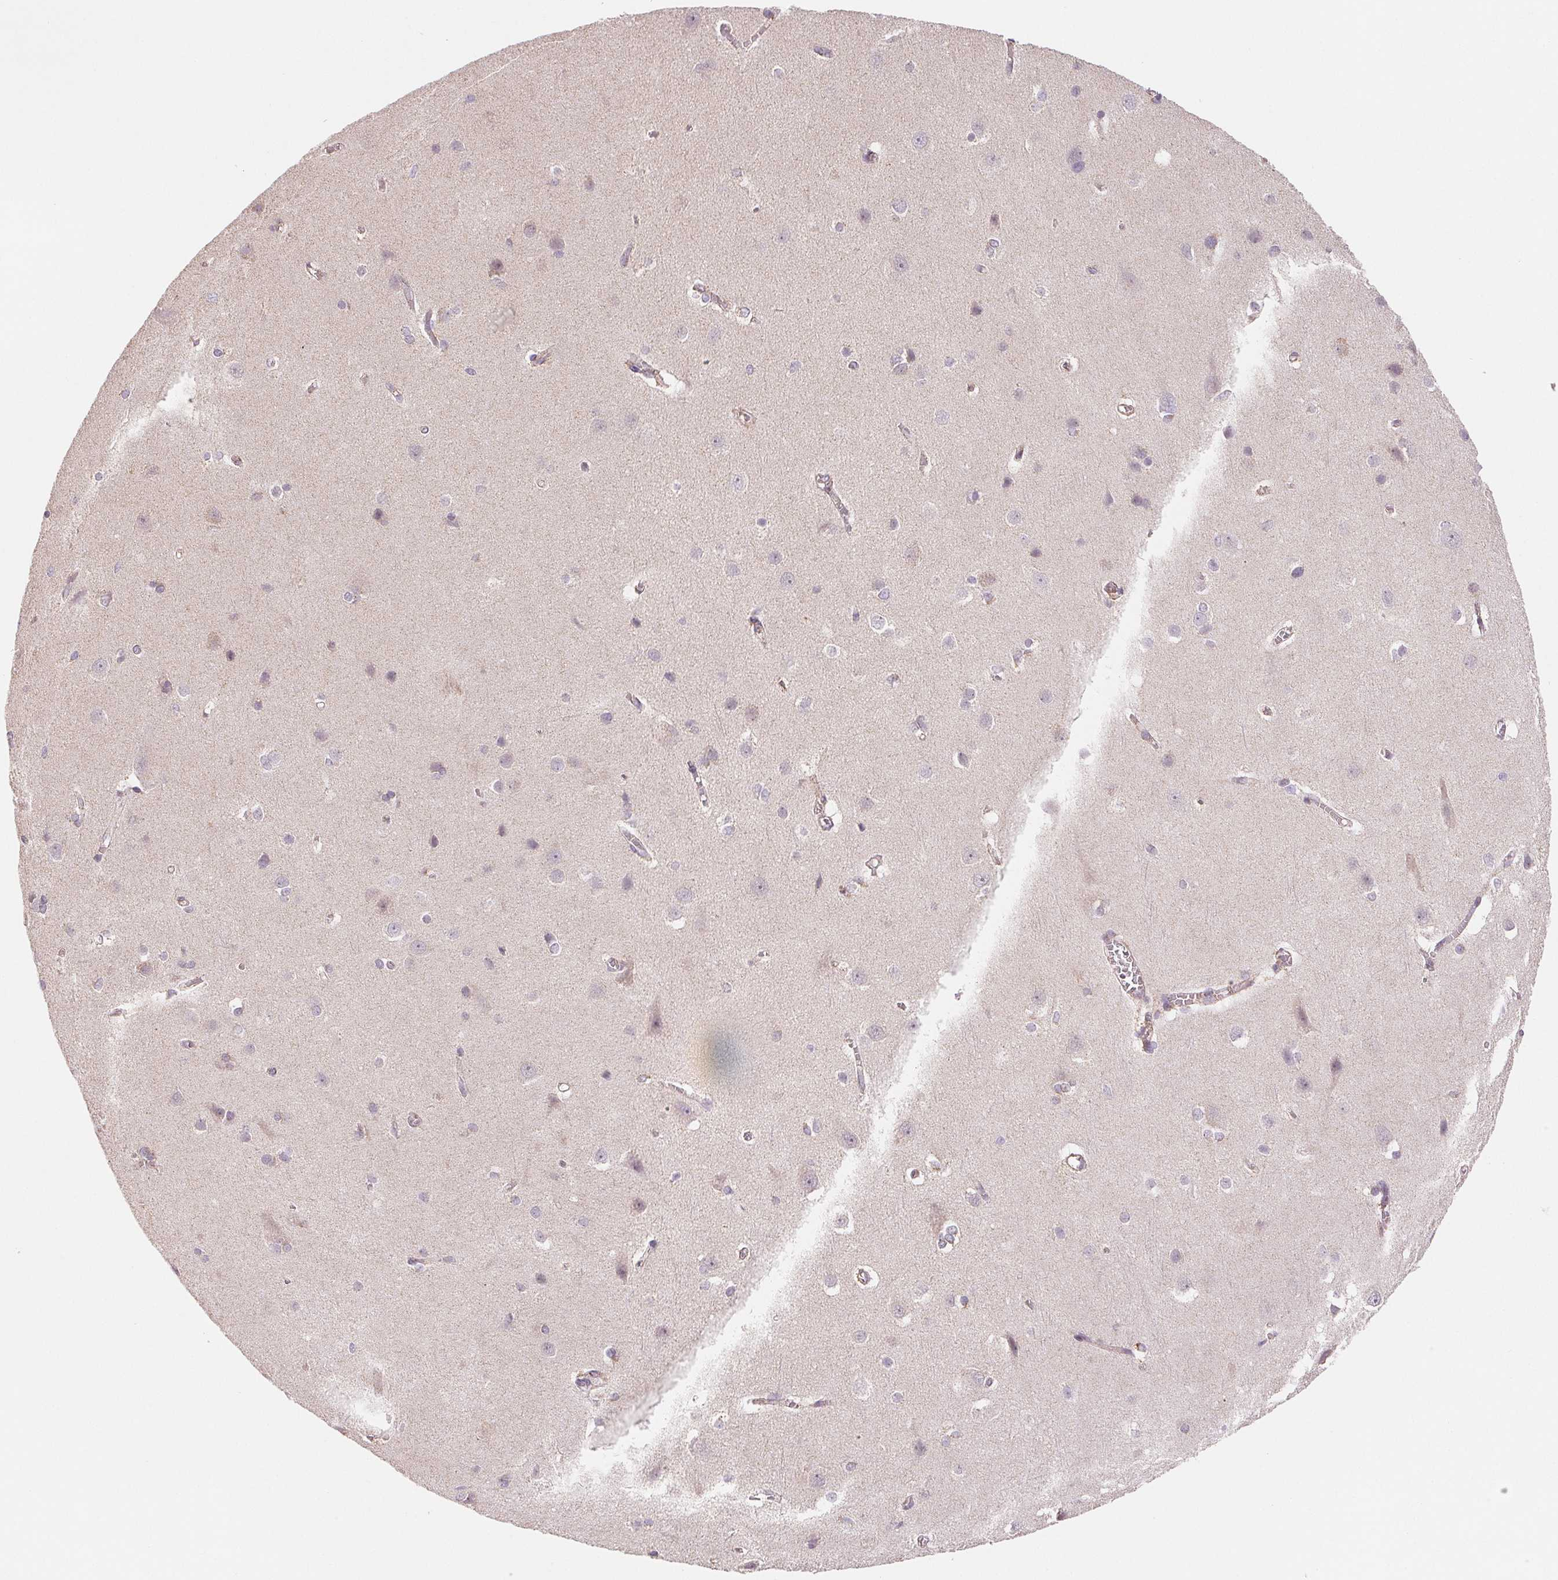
{"staining": {"intensity": "negative", "quantity": "none", "location": "none"}, "tissue": "cerebral cortex", "cell_type": "Endothelial cells", "image_type": "normal", "snomed": [{"axis": "morphology", "description": "Normal tissue, NOS"}, {"axis": "topography", "description": "Cerebral cortex"}], "caption": "This histopathology image is of benign cerebral cortex stained with IHC to label a protein in brown with the nuclei are counter-stained blue. There is no positivity in endothelial cells.", "gene": "HINT2", "patient": {"sex": "male", "age": 37}}